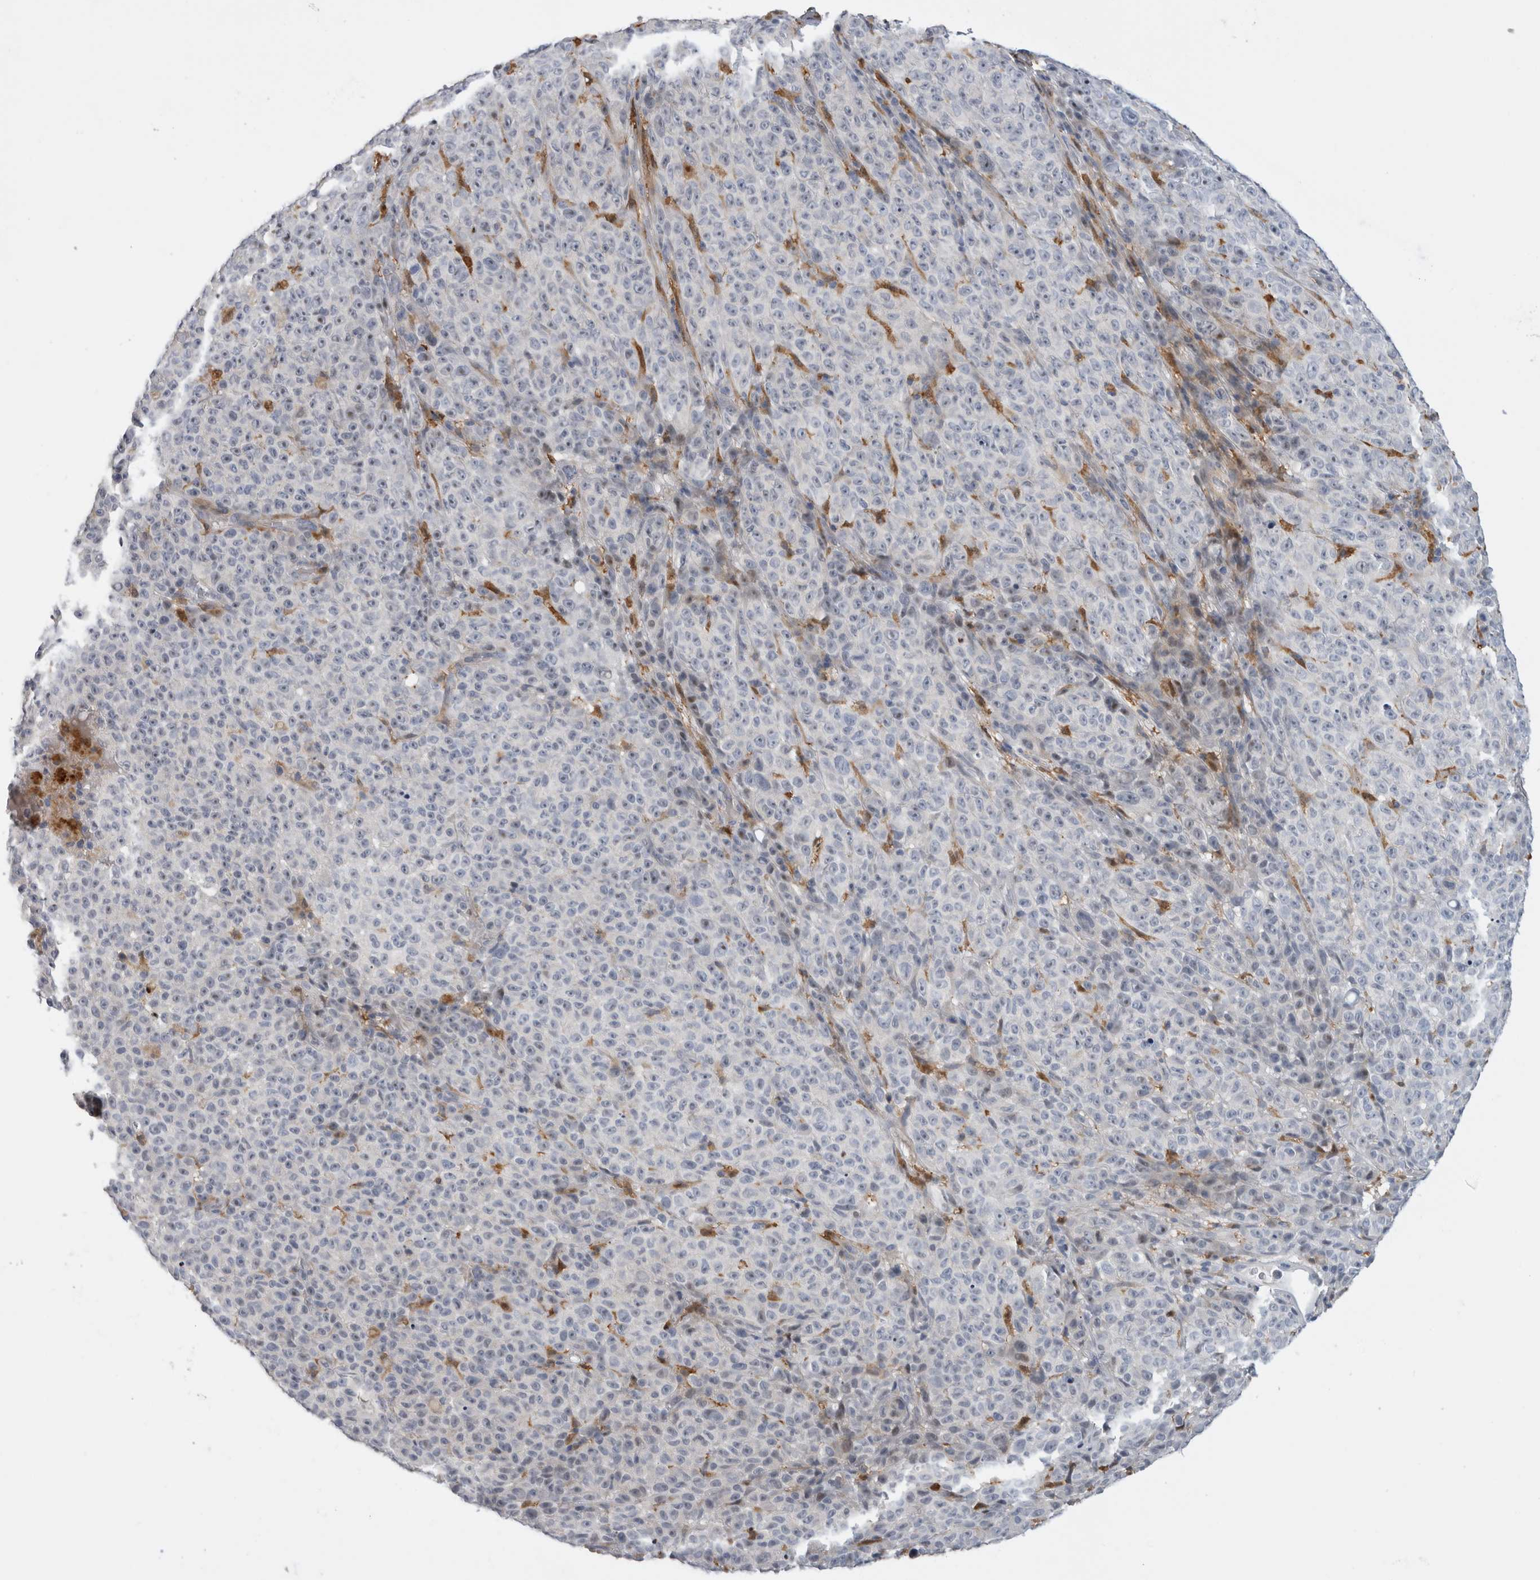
{"staining": {"intensity": "negative", "quantity": "none", "location": "none"}, "tissue": "melanoma", "cell_type": "Tumor cells", "image_type": "cancer", "snomed": [{"axis": "morphology", "description": "Malignant melanoma, NOS"}, {"axis": "topography", "description": "Skin"}], "caption": "Micrograph shows no significant protein positivity in tumor cells of malignant melanoma.", "gene": "SLC20A2", "patient": {"sex": "female", "age": 82}}